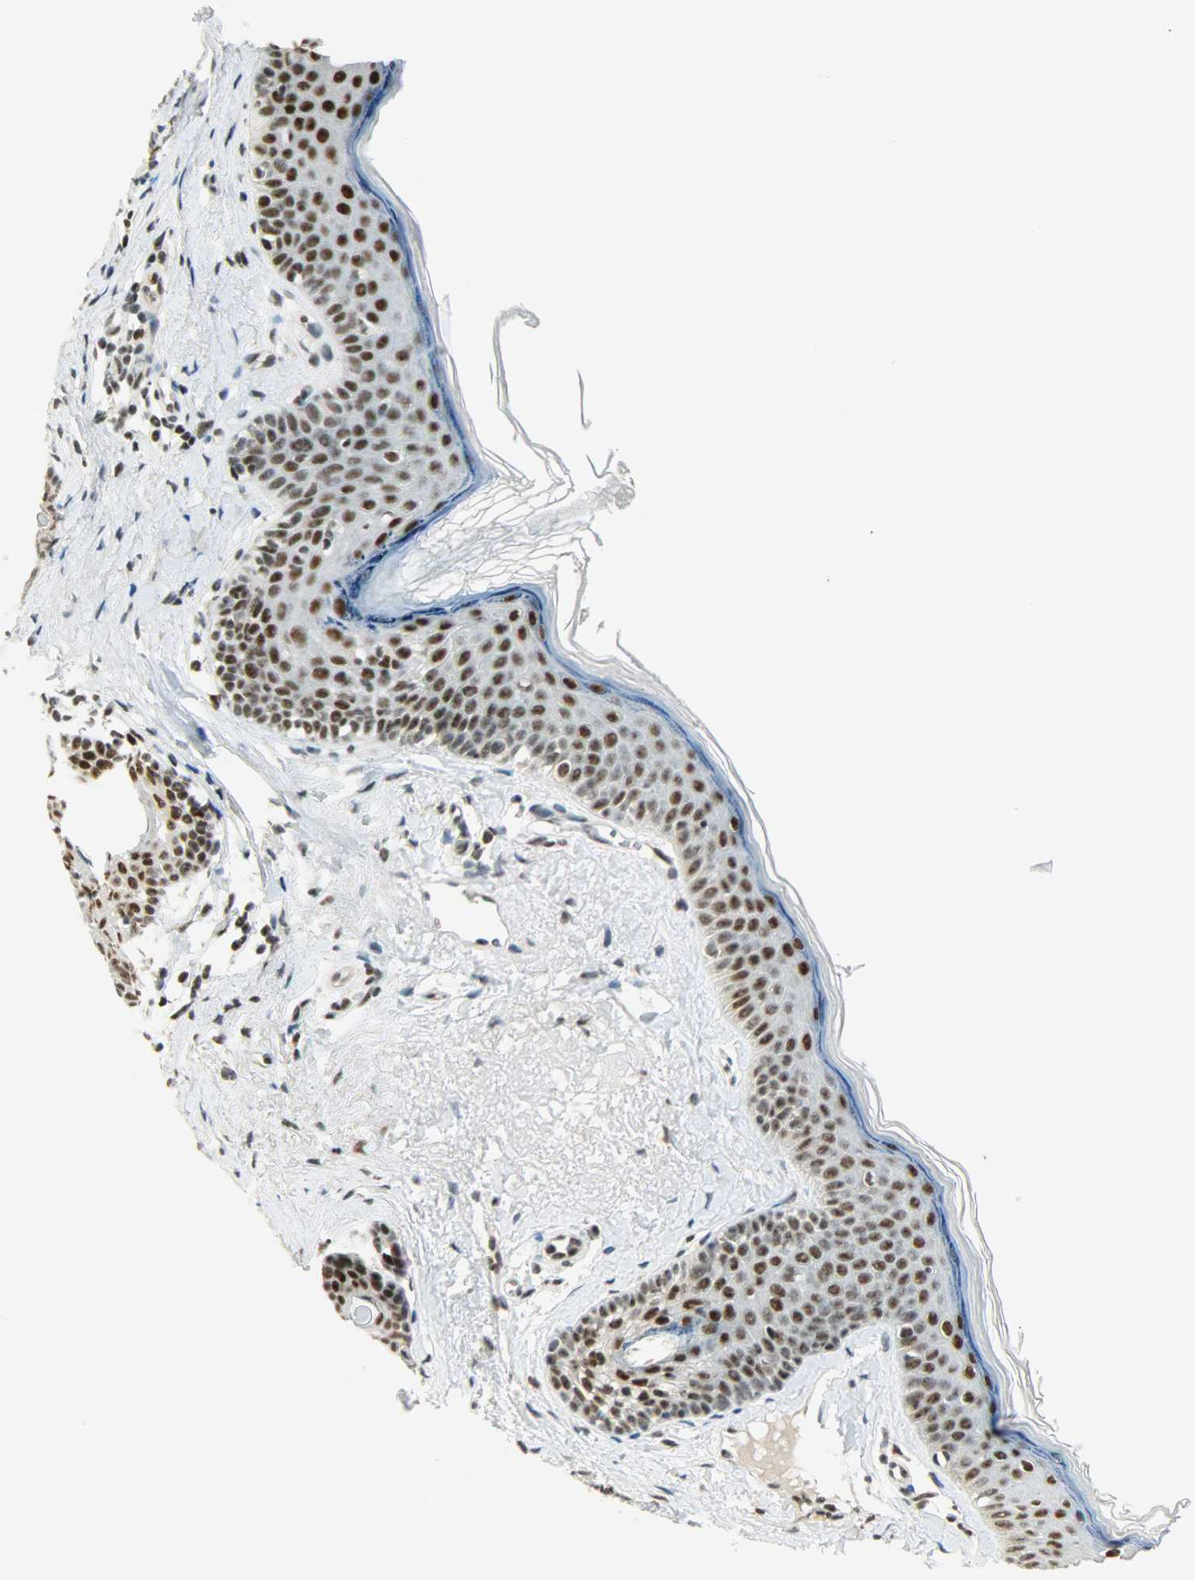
{"staining": {"intensity": "strong", "quantity": ">75%", "location": "nuclear"}, "tissue": "skin cancer", "cell_type": "Tumor cells", "image_type": "cancer", "snomed": [{"axis": "morphology", "description": "Normal tissue, NOS"}, {"axis": "morphology", "description": "Basal cell carcinoma"}, {"axis": "topography", "description": "Skin"}], "caption": "Approximately >75% of tumor cells in human skin cancer exhibit strong nuclear protein expression as visualized by brown immunohistochemical staining.", "gene": "SUGP1", "patient": {"sex": "female", "age": 69}}